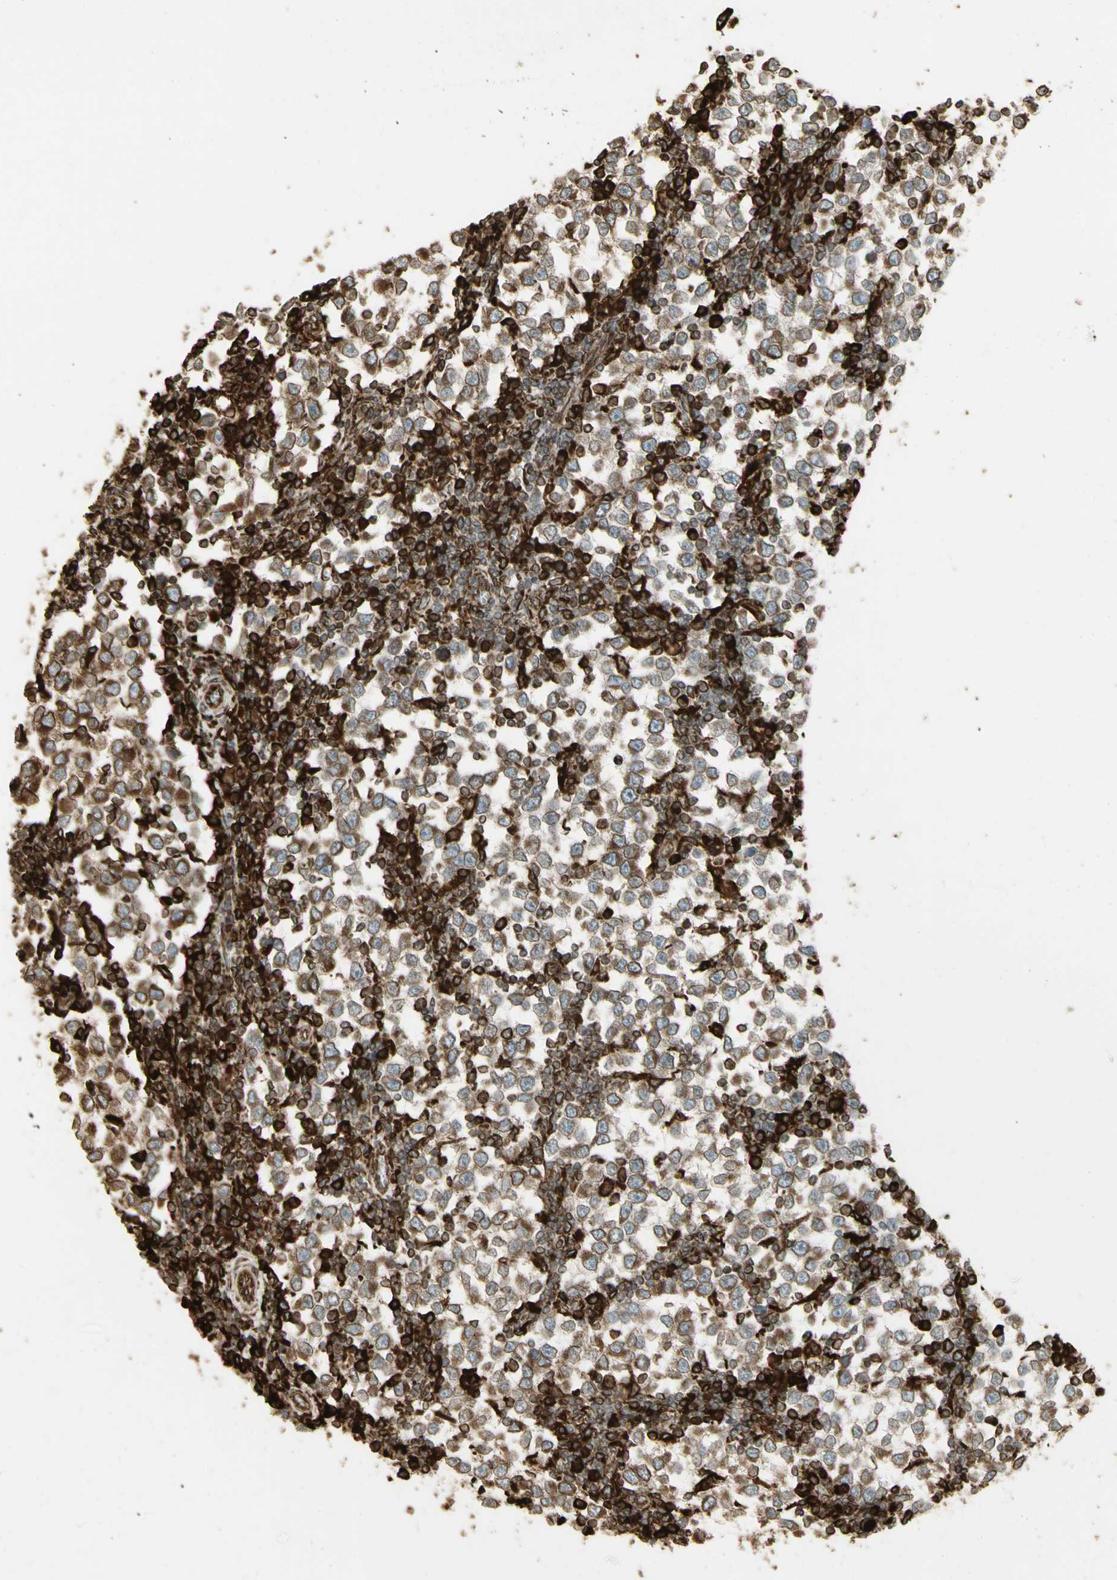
{"staining": {"intensity": "weak", "quantity": ">75%", "location": "cytoplasmic/membranous"}, "tissue": "testis cancer", "cell_type": "Tumor cells", "image_type": "cancer", "snomed": [{"axis": "morphology", "description": "Seminoma, NOS"}, {"axis": "topography", "description": "Testis"}], "caption": "Weak cytoplasmic/membranous staining for a protein is appreciated in approximately >75% of tumor cells of testis seminoma using immunohistochemistry.", "gene": "CANX", "patient": {"sex": "male", "age": 65}}